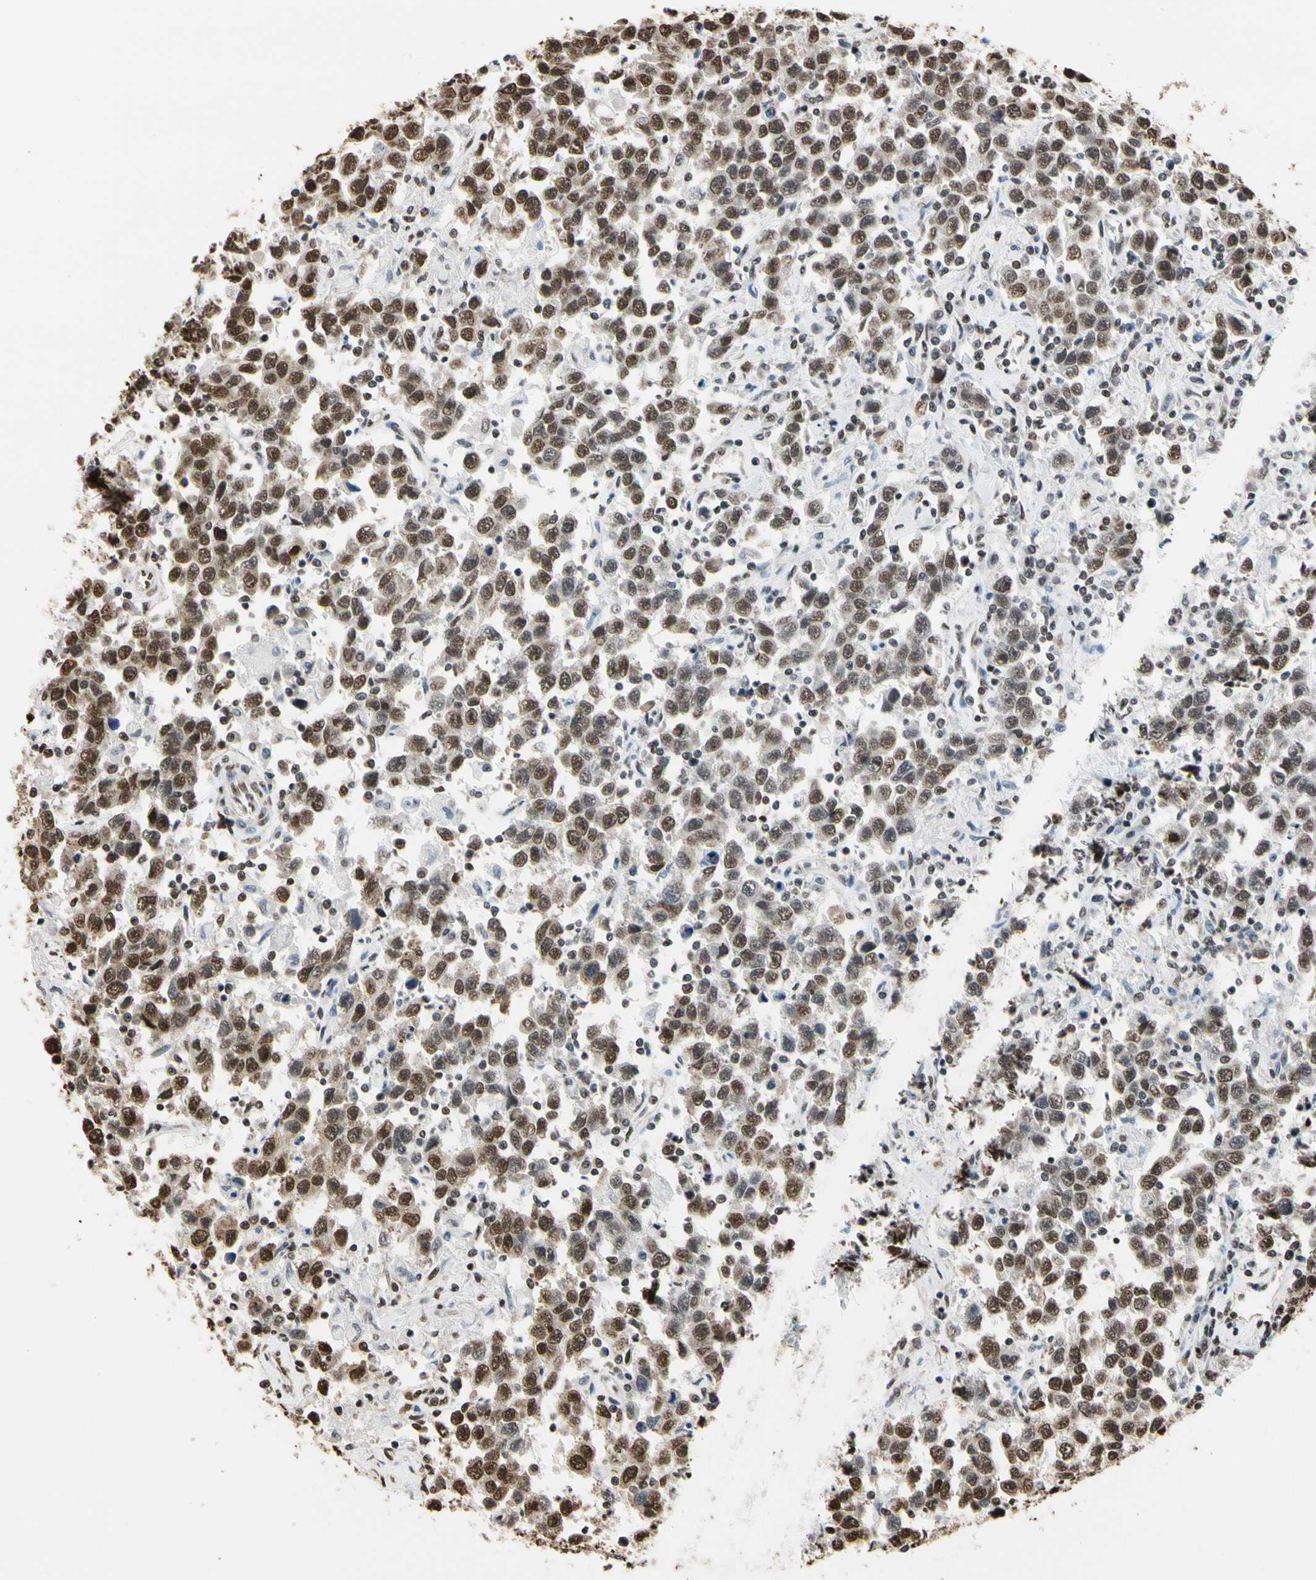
{"staining": {"intensity": "moderate", "quantity": ">75%", "location": "nuclear"}, "tissue": "testis cancer", "cell_type": "Tumor cells", "image_type": "cancer", "snomed": [{"axis": "morphology", "description": "Seminoma, NOS"}, {"axis": "topography", "description": "Testis"}], "caption": "Human seminoma (testis) stained for a protein (brown) reveals moderate nuclear positive staining in about >75% of tumor cells.", "gene": "HNRNPK", "patient": {"sex": "male", "age": 41}}